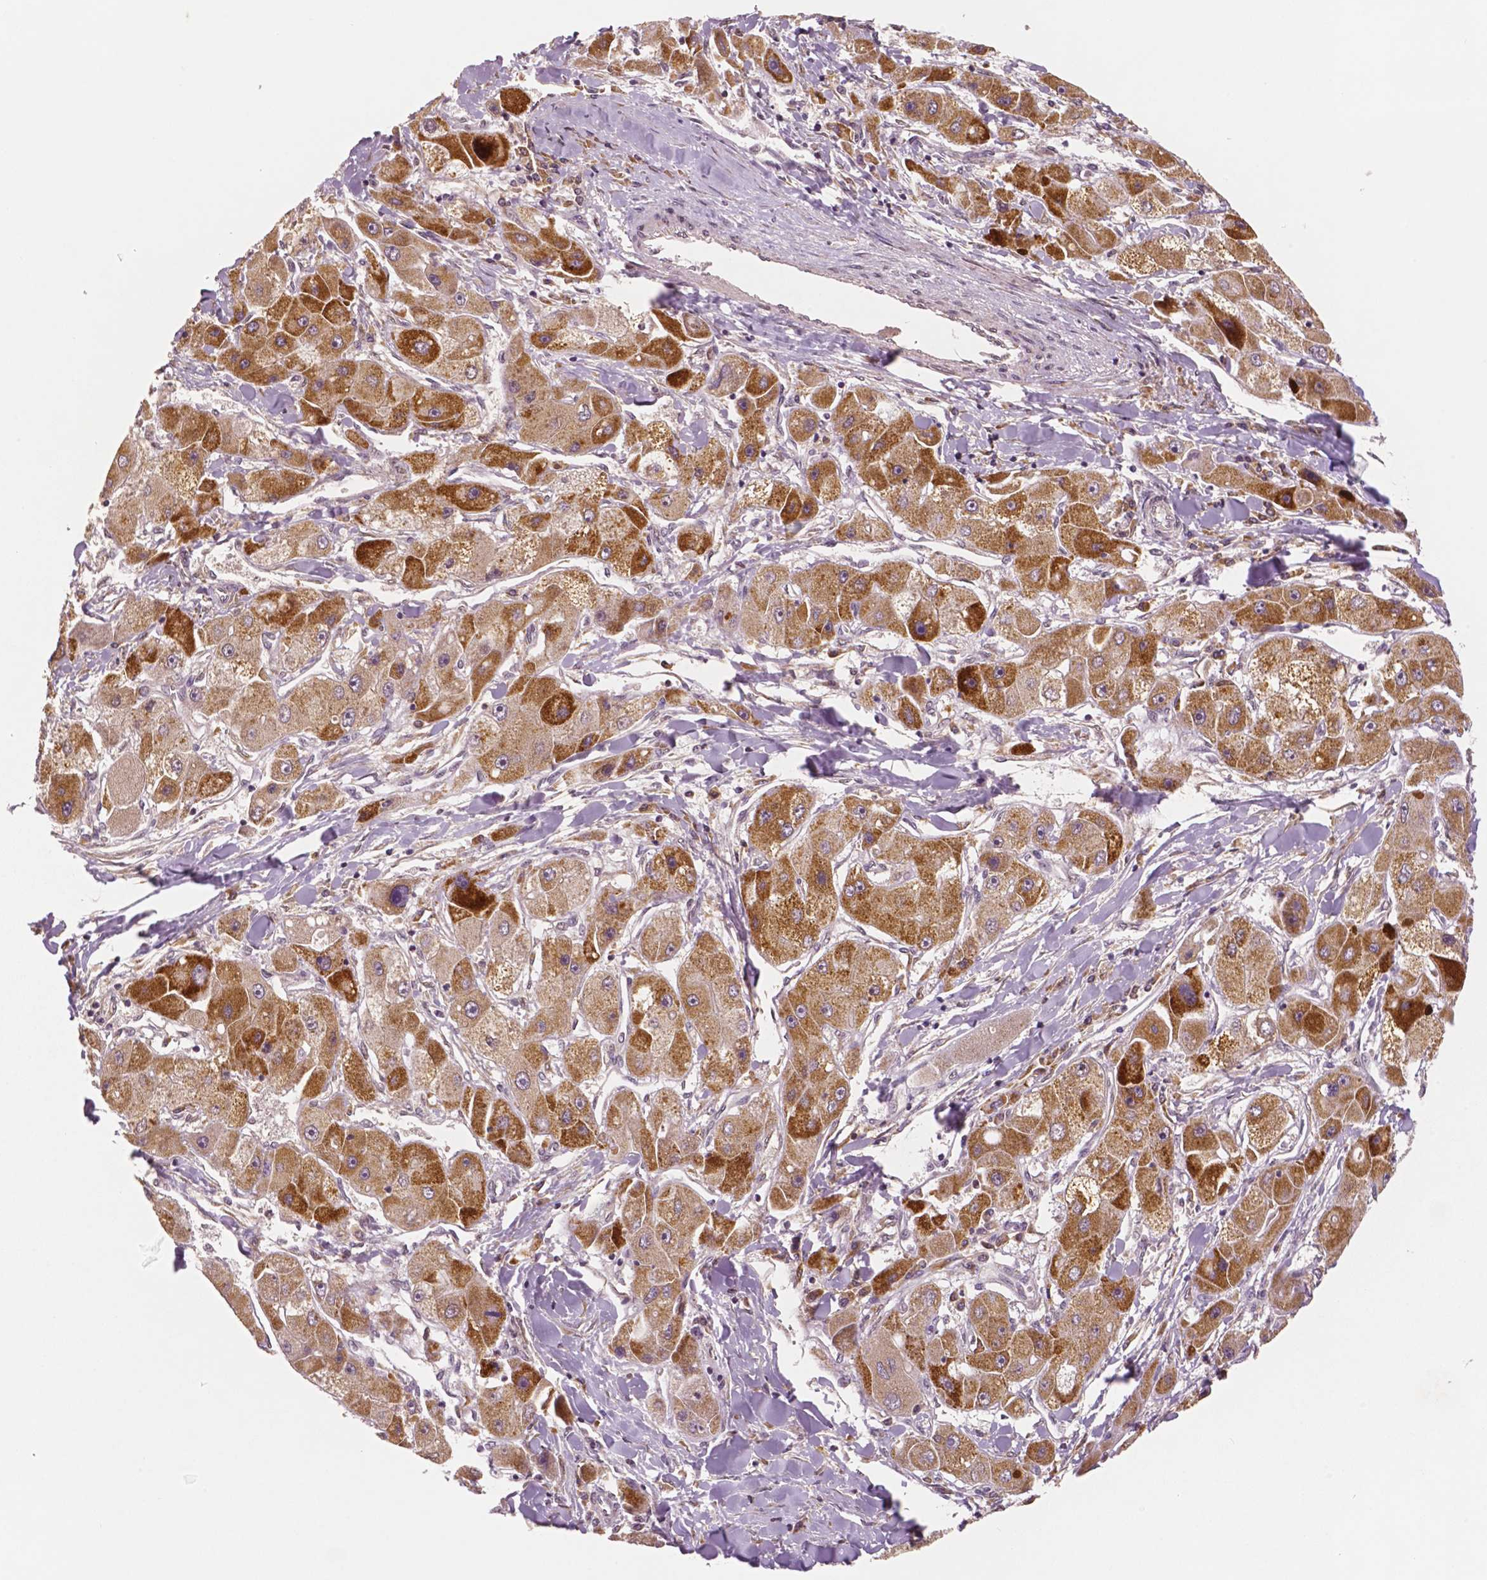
{"staining": {"intensity": "moderate", "quantity": ">75%", "location": "cytoplasmic/membranous"}, "tissue": "liver cancer", "cell_type": "Tumor cells", "image_type": "cancer", "snomed": [{"axis": "morphology", "description": "Carcinoma, Hepatocellular, NOS"}, {"axis": "topography", "description": "Liver"}], "caption": "This micrograph demonstrates liver hepatocellular carcinoma stained with IHC to label a protein in brown. The cytoplasmic/membranous of tumor cells show moderate positivity for the protein. Nuclei are counter-stained blue.", "gene": "STAT3", "patient": {"sex": "male", "age": 24}}